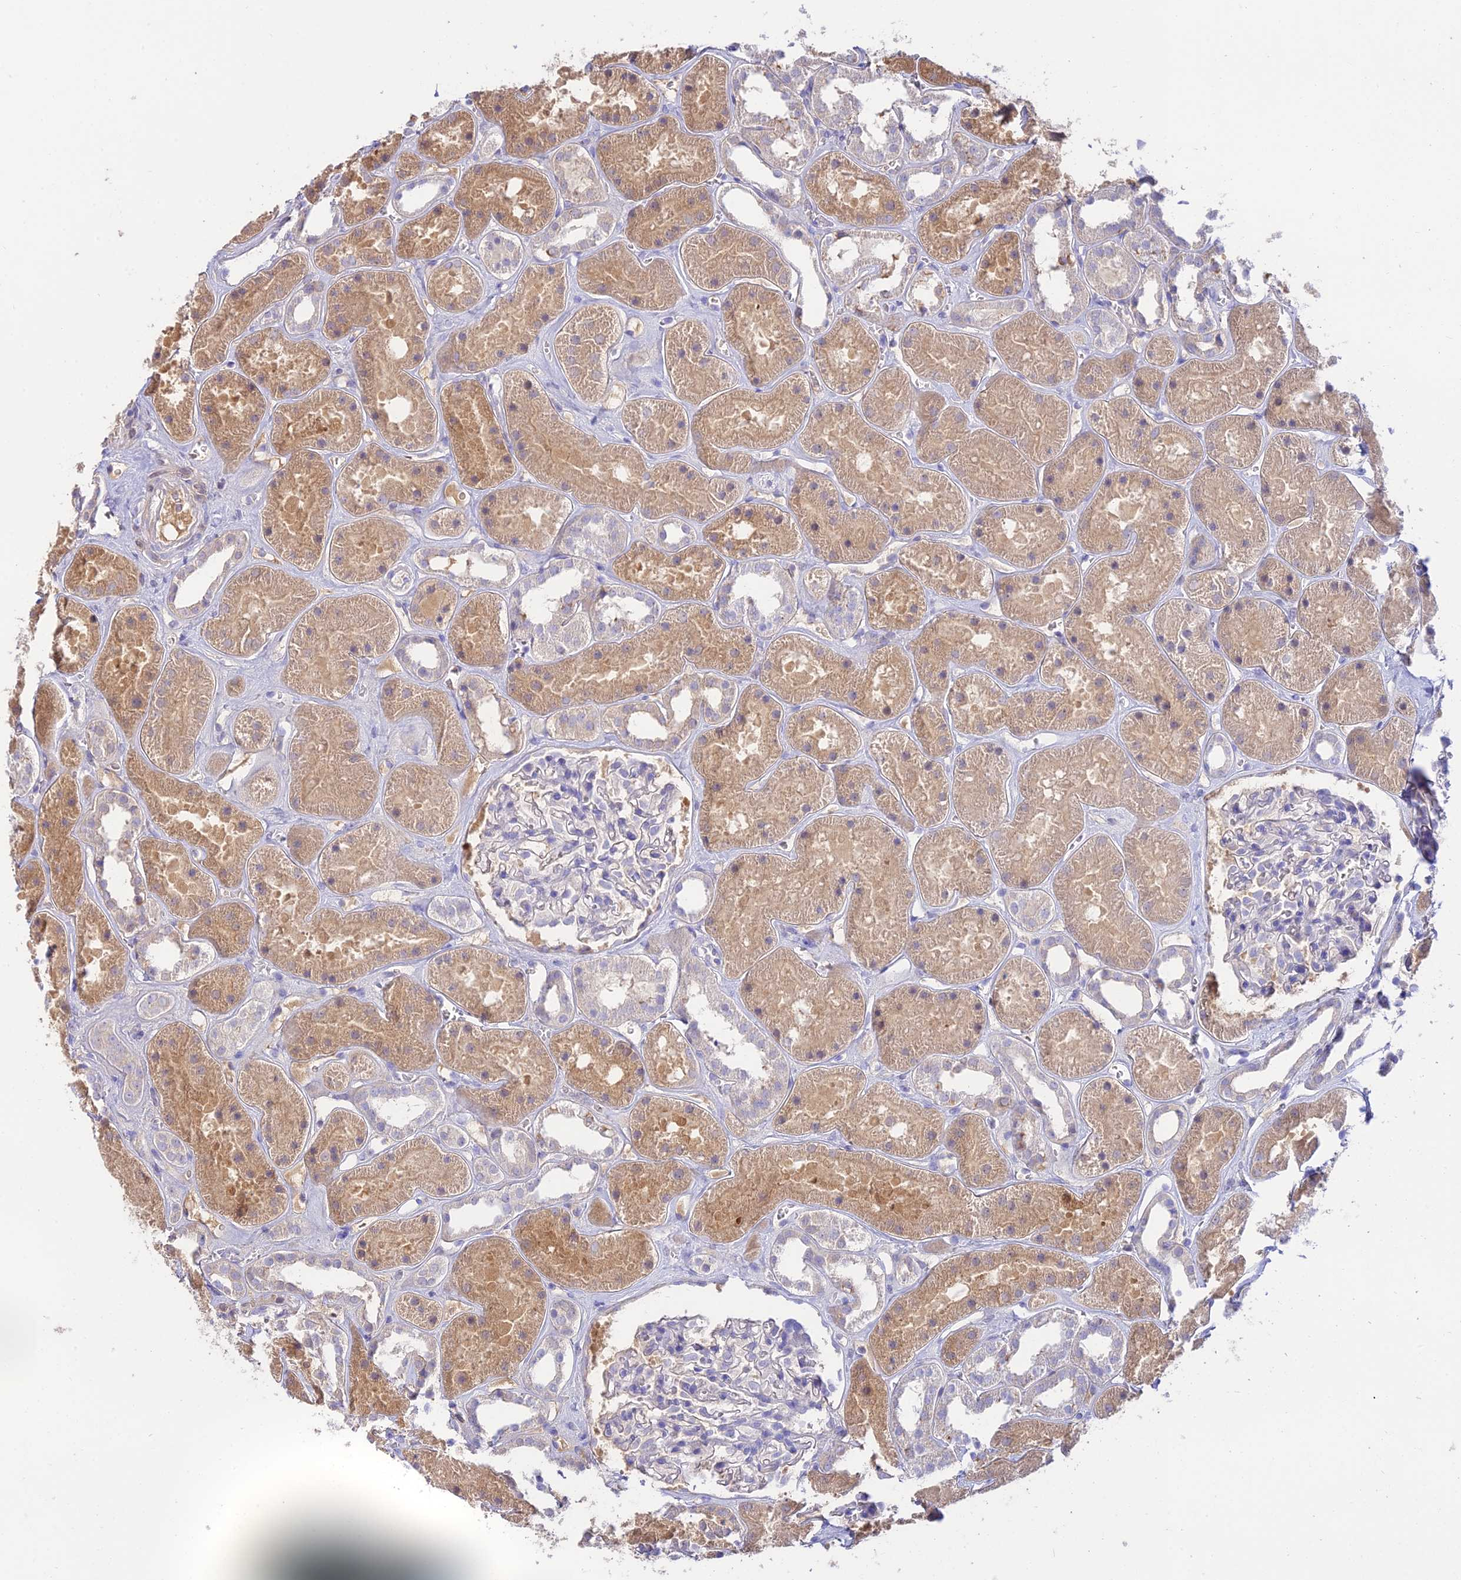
{"staining": {"intensity": "negative", "quantity": "none", "location": "none"}, "tissue": "kidney", "cell_type": "Cells in glomeruli", "image_type": "normal", "snomed": [{"axis": "morphology", "description": "Normal tissue, NOS"}, {"axis": "topography", "description": "Kidney"}], "caption": "Photomicrograph shows no significant protein staining in cells in glomeruli of unremarkable kidney. (DAB (3,3'-diaminobenzidine) IHC, high magnification).", "gene": "NLRP9", "patient": {"sex": "female", "age": 41}}